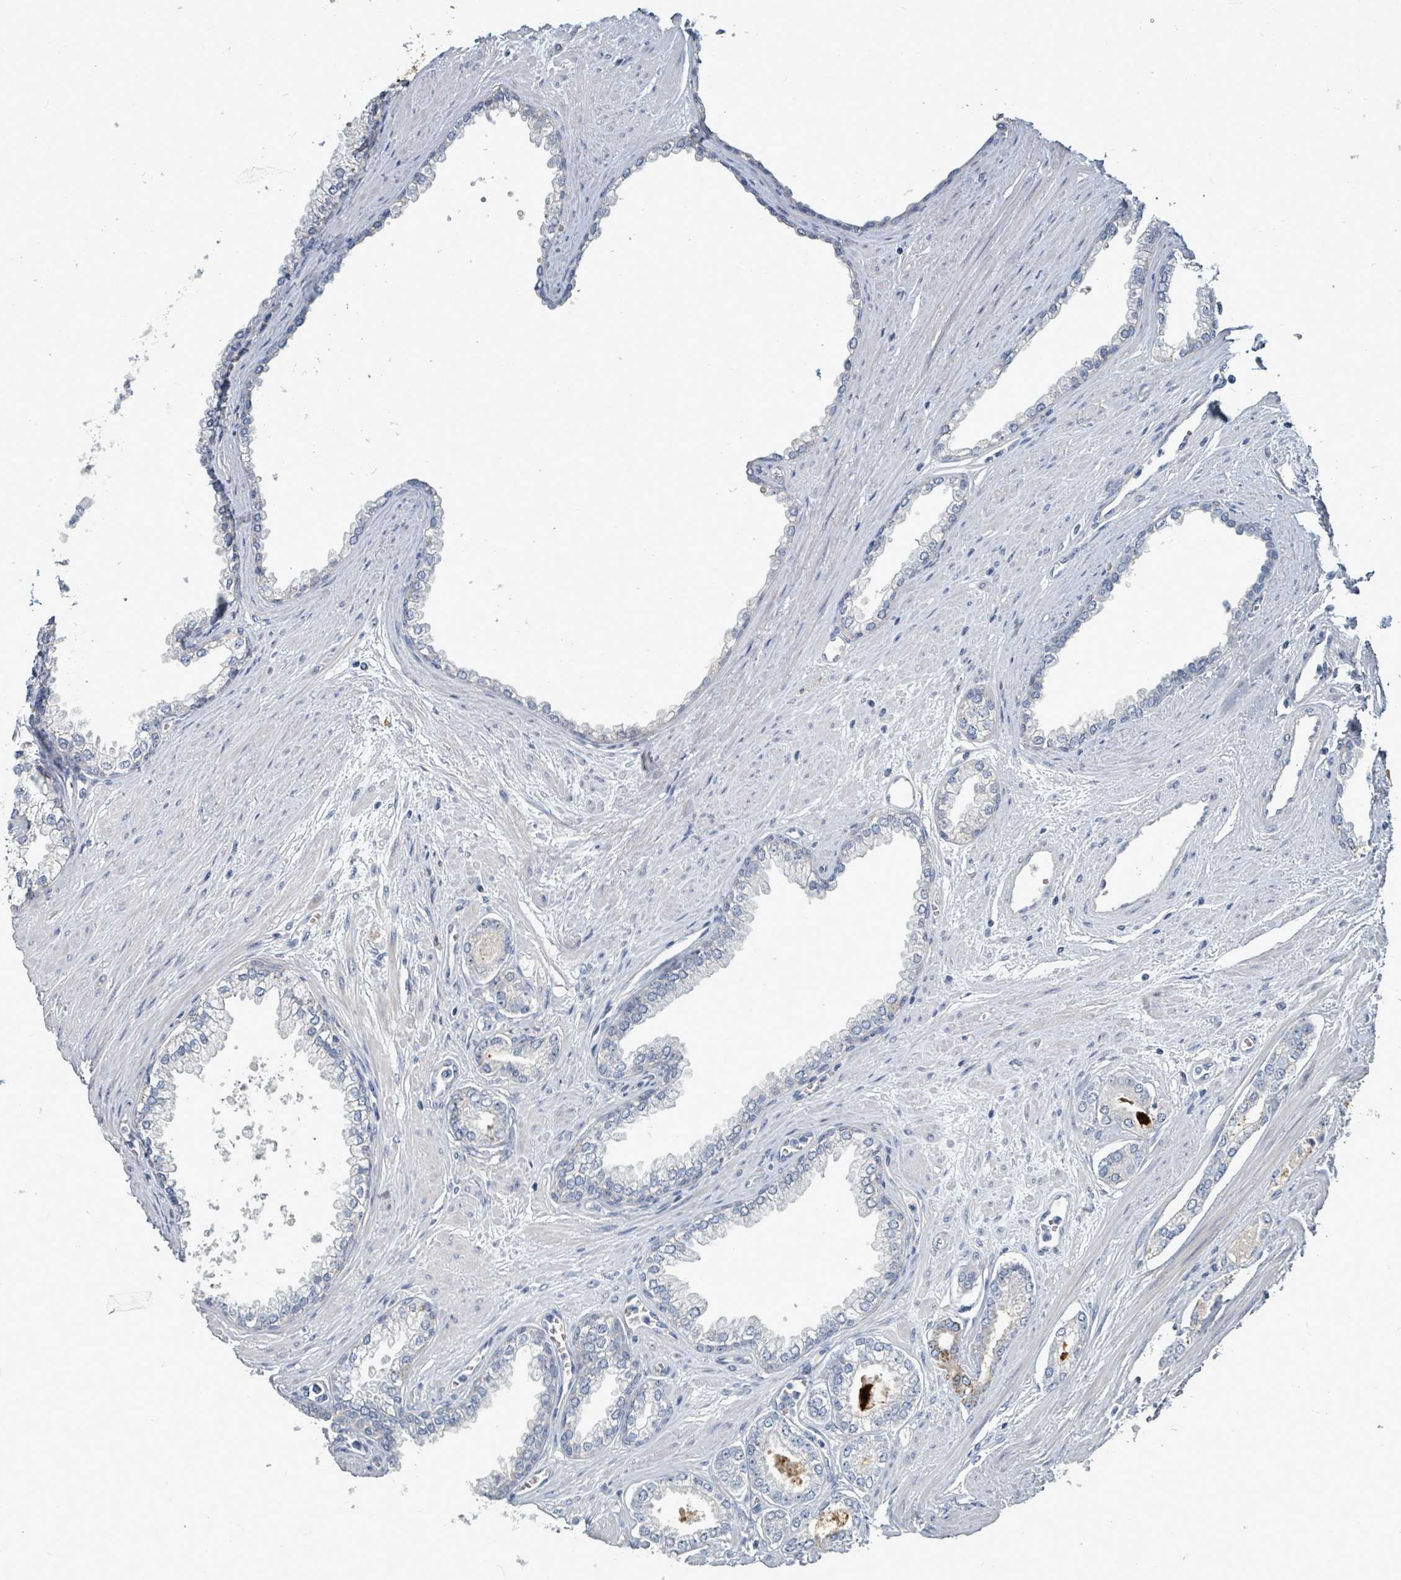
{"staining": {"intensity": "negative", "quantity": "none", "location": "none"}, "tissue": "prostate cancer", "cell_type": "Tumor cells", "image_type": "cancer", "snomed": [{"axis": "morphology", "description": "Adenocarcinoma, Low grade"}, {"axis": "topography", "description": "Prostate"}], "caption": "Immunohistochemistry (IHC) of prostate cancer reveals no staining in tumor cells.", "gene": "TRDMT1", "patient": {"sex": "male", "age": 60}}